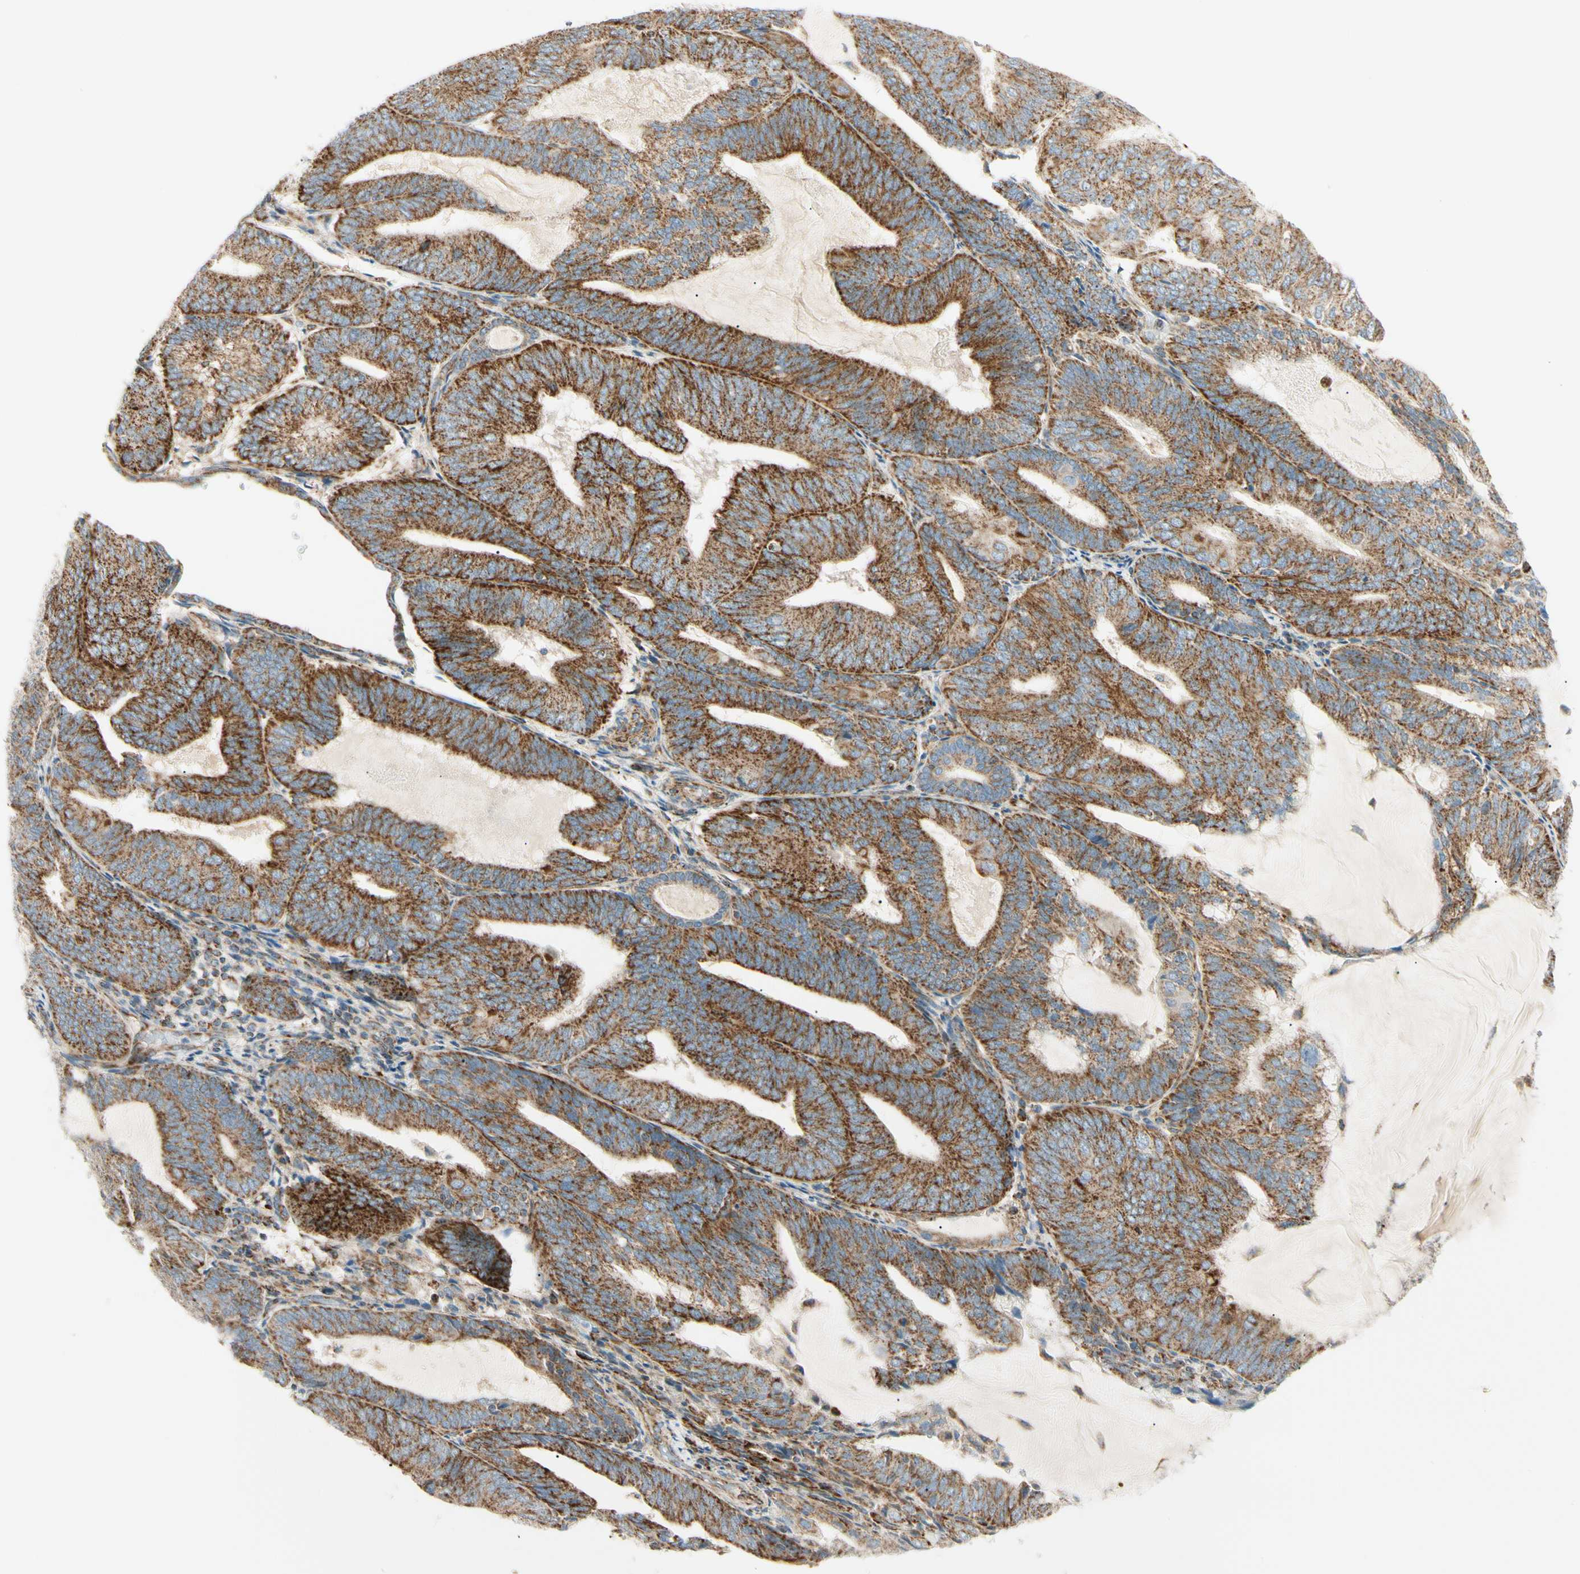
{"staining": {"intensity": "strong", "quantity": ">75%", "location": "cytoplasmic/membranous"}, "tissue": "endometrial cancer", "cell_type": "Tumor cells", "image_type": "cancer", "snomed": [{"axis": "morphology", "description": "Adenocarcinoma, NOS"}, {"axis": "topography", "description": "Endometrium"}], "caption": "Protein analysis of endometrial cancer (adenocarcinoma) tissue displays strong cytoplasmic/membranous positivity in about >75% of tumor cells. (DAB (3,3'-diaminobenzidine) IHC with brightfield microscopy, high magnification).", "gene": "TBC1D10A", "patient": {"sex": "female", "age": 81}}